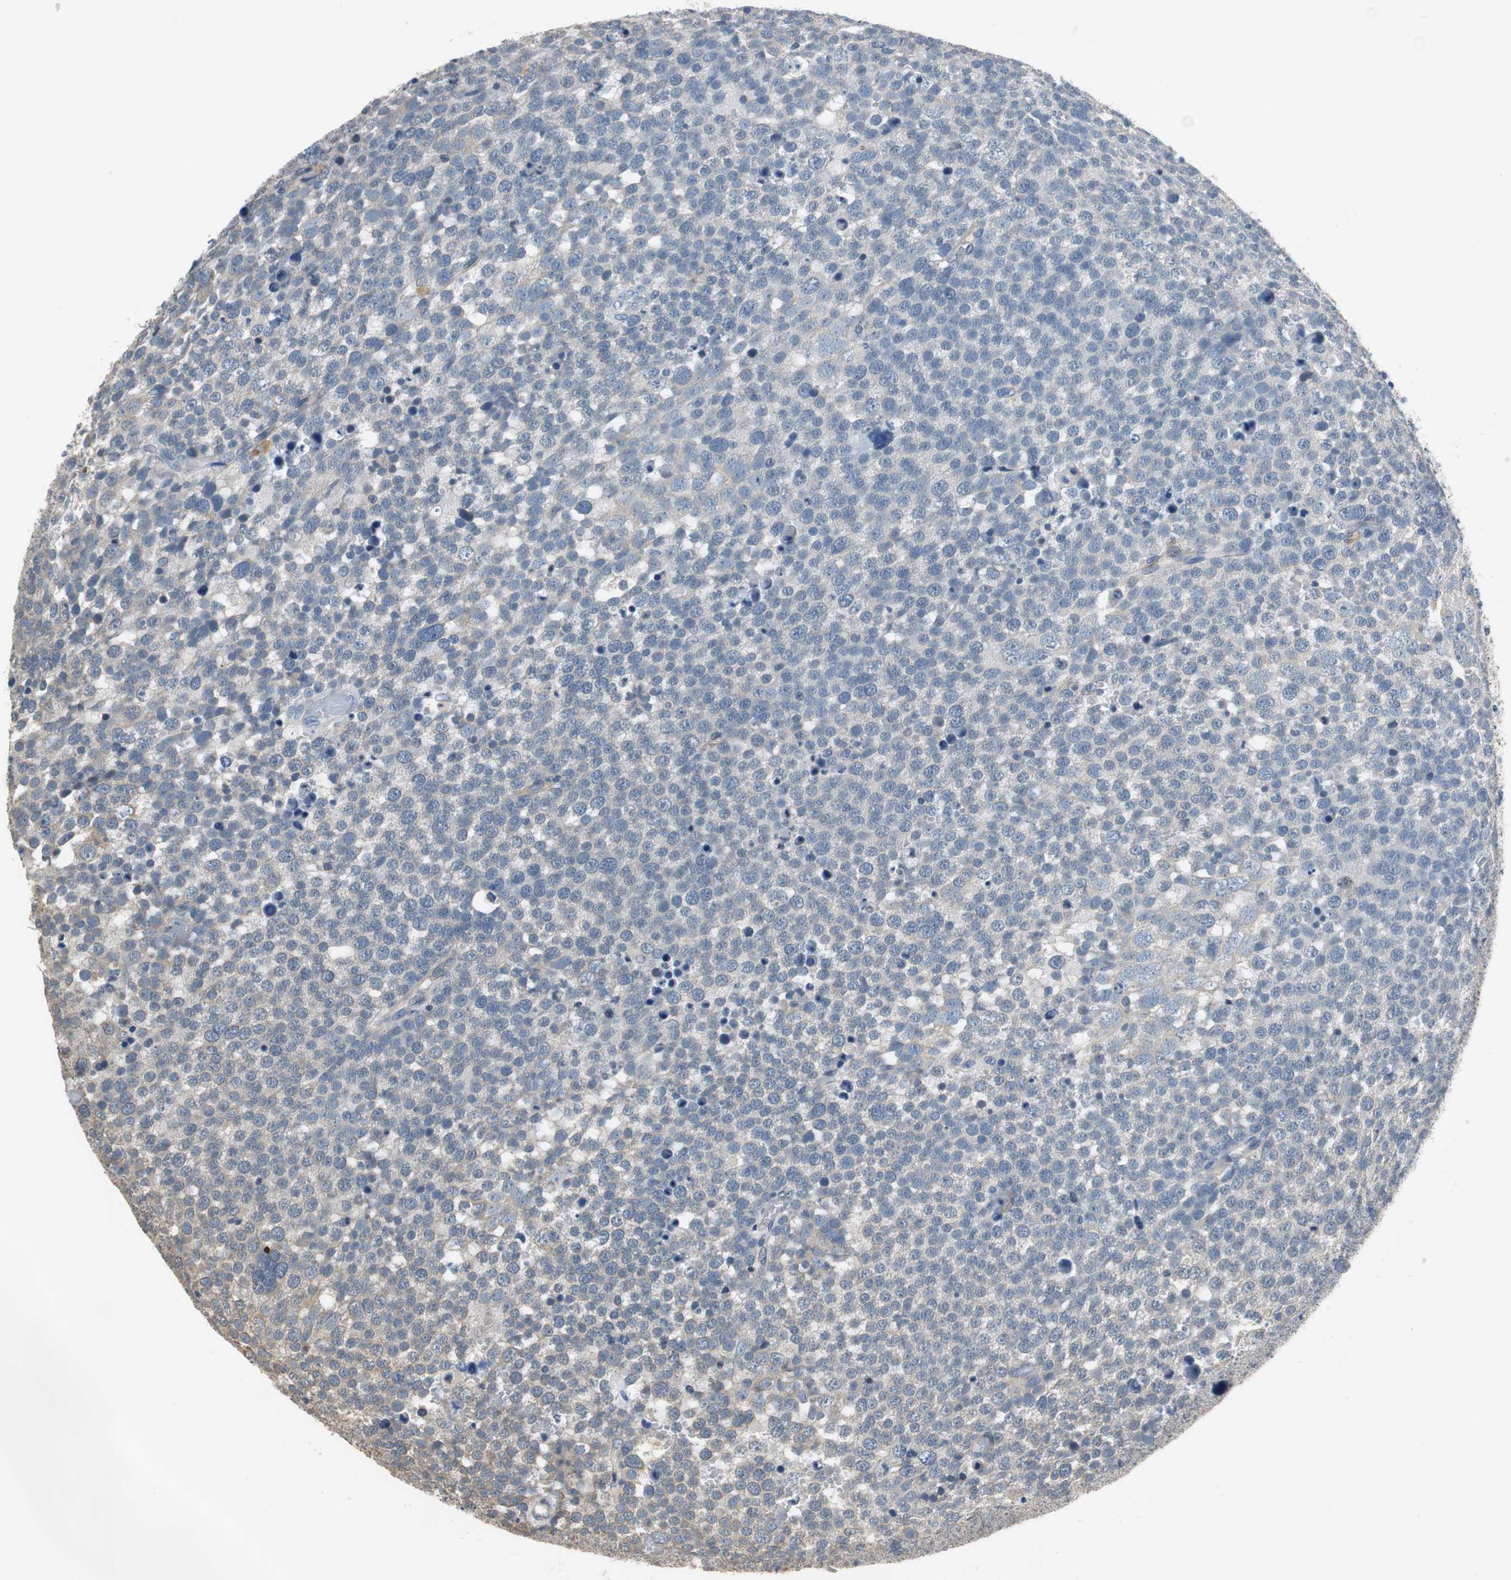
{"staining": {"intensity": "weak", "quantity": "<25%", "location": "cytoplasmic/membranous"}, "tissue": "testis cancer", "cell_type": "Tumor cells", "image_type": "cancer", "snomed": [{"axis": "morphology", "description": "Seminoma, NOS"}, {"axis": "topography", "description": "Testis"}], "caption": "Testis cancer stained for a protein using IHC demonstrates no expression tumor cells.", "gene": "MTIF2", "patient": {"sex": "male", "age": 71}}